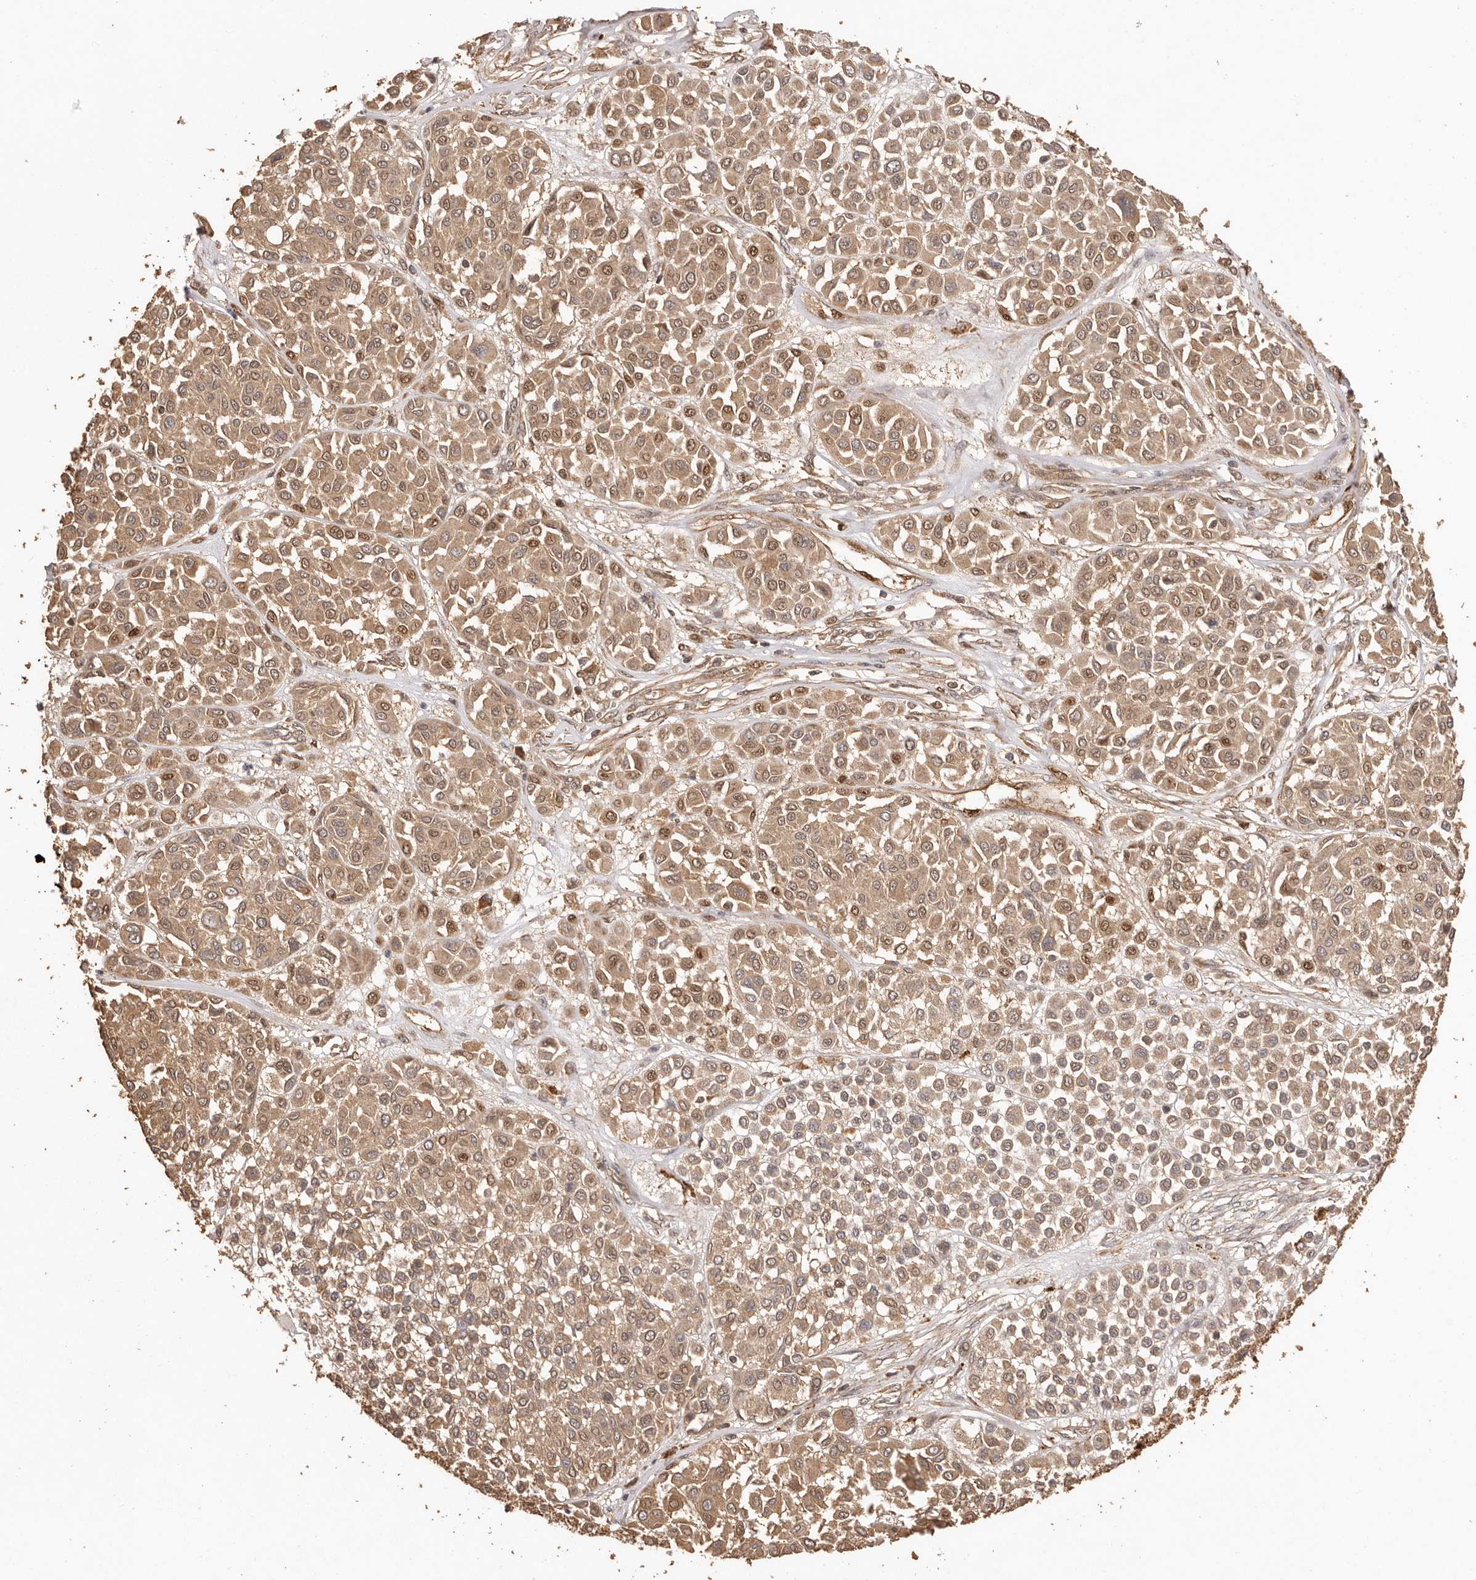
{"staining": {"intensity": "moderate", "quantity": ">75%", "location": "cytoplasmic/membranous,nuclear"}, "tissue": "melanoma", "cell_type": "Tumor cells", "image_type": "cancer", "snomed": [{"axis": "morphology", "description": "Malignant melanoma, Metastatic site"}, {"axis": "topography", "description": "Soft tissue"}], "caption": "The immunohistochemical stain labels moderate cytoplasmic/membranous and nuclear positivity in tumor cells of melanoma tissue.", "gene": "UBR2", "patient": {"sex": "male", "age": 41}}